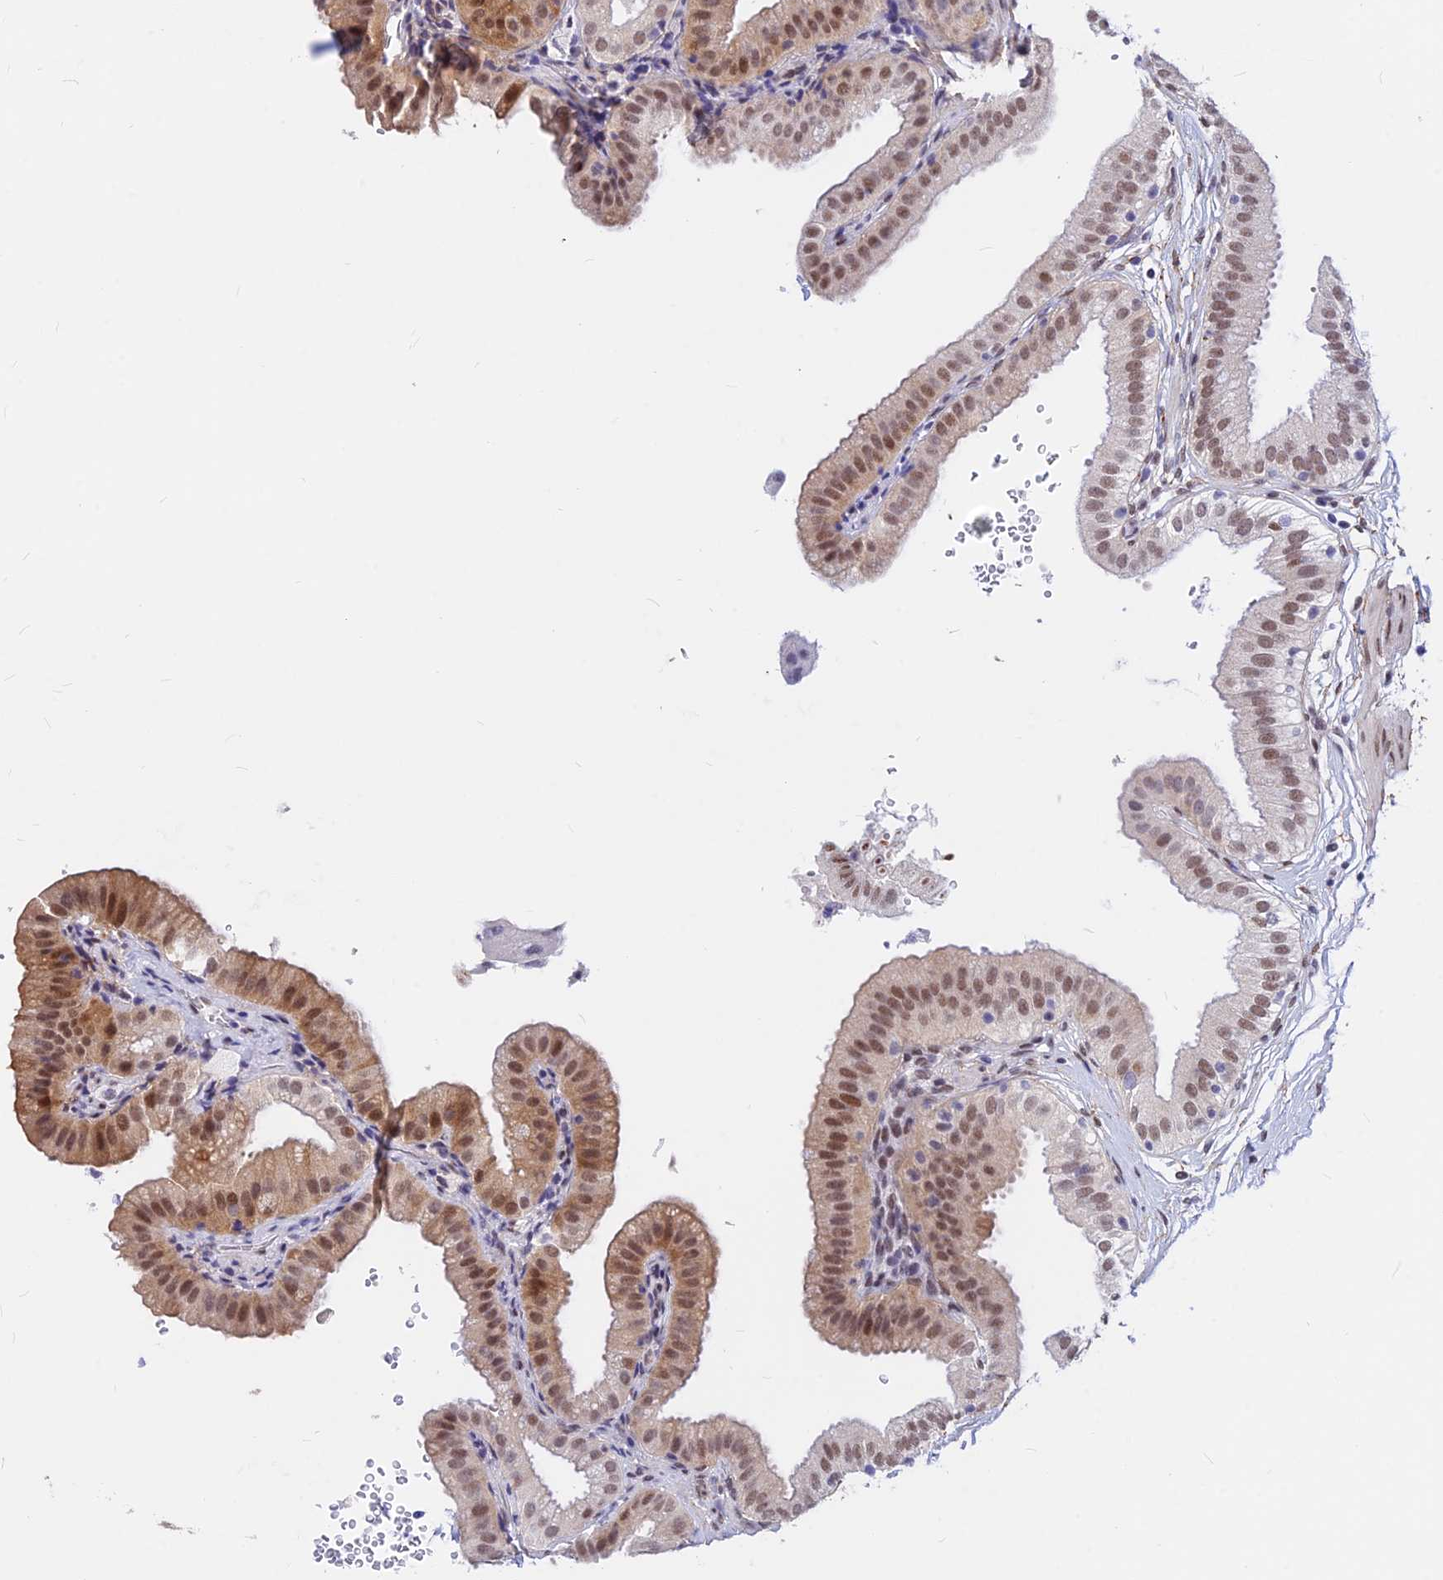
{"staining": {"intensity": "moderate", "quantity": ">75%", "location": "nuclear"}, "tissue": "gallbladder", "cell_type": "Glandular cells", "image_type": "normal", "snomed": [{"axis": "morphology", "description": "Normal tissue, NOS"}, {"axis": "topography", "description": "Gallbladder"}], "caption": "Protein staining of unremarkable gallbladder exhibits moderate nuclear expression in about >75% of glandular cells.", "gene": "KCTD13", "patient": {"sex": "female", "age": 61}}